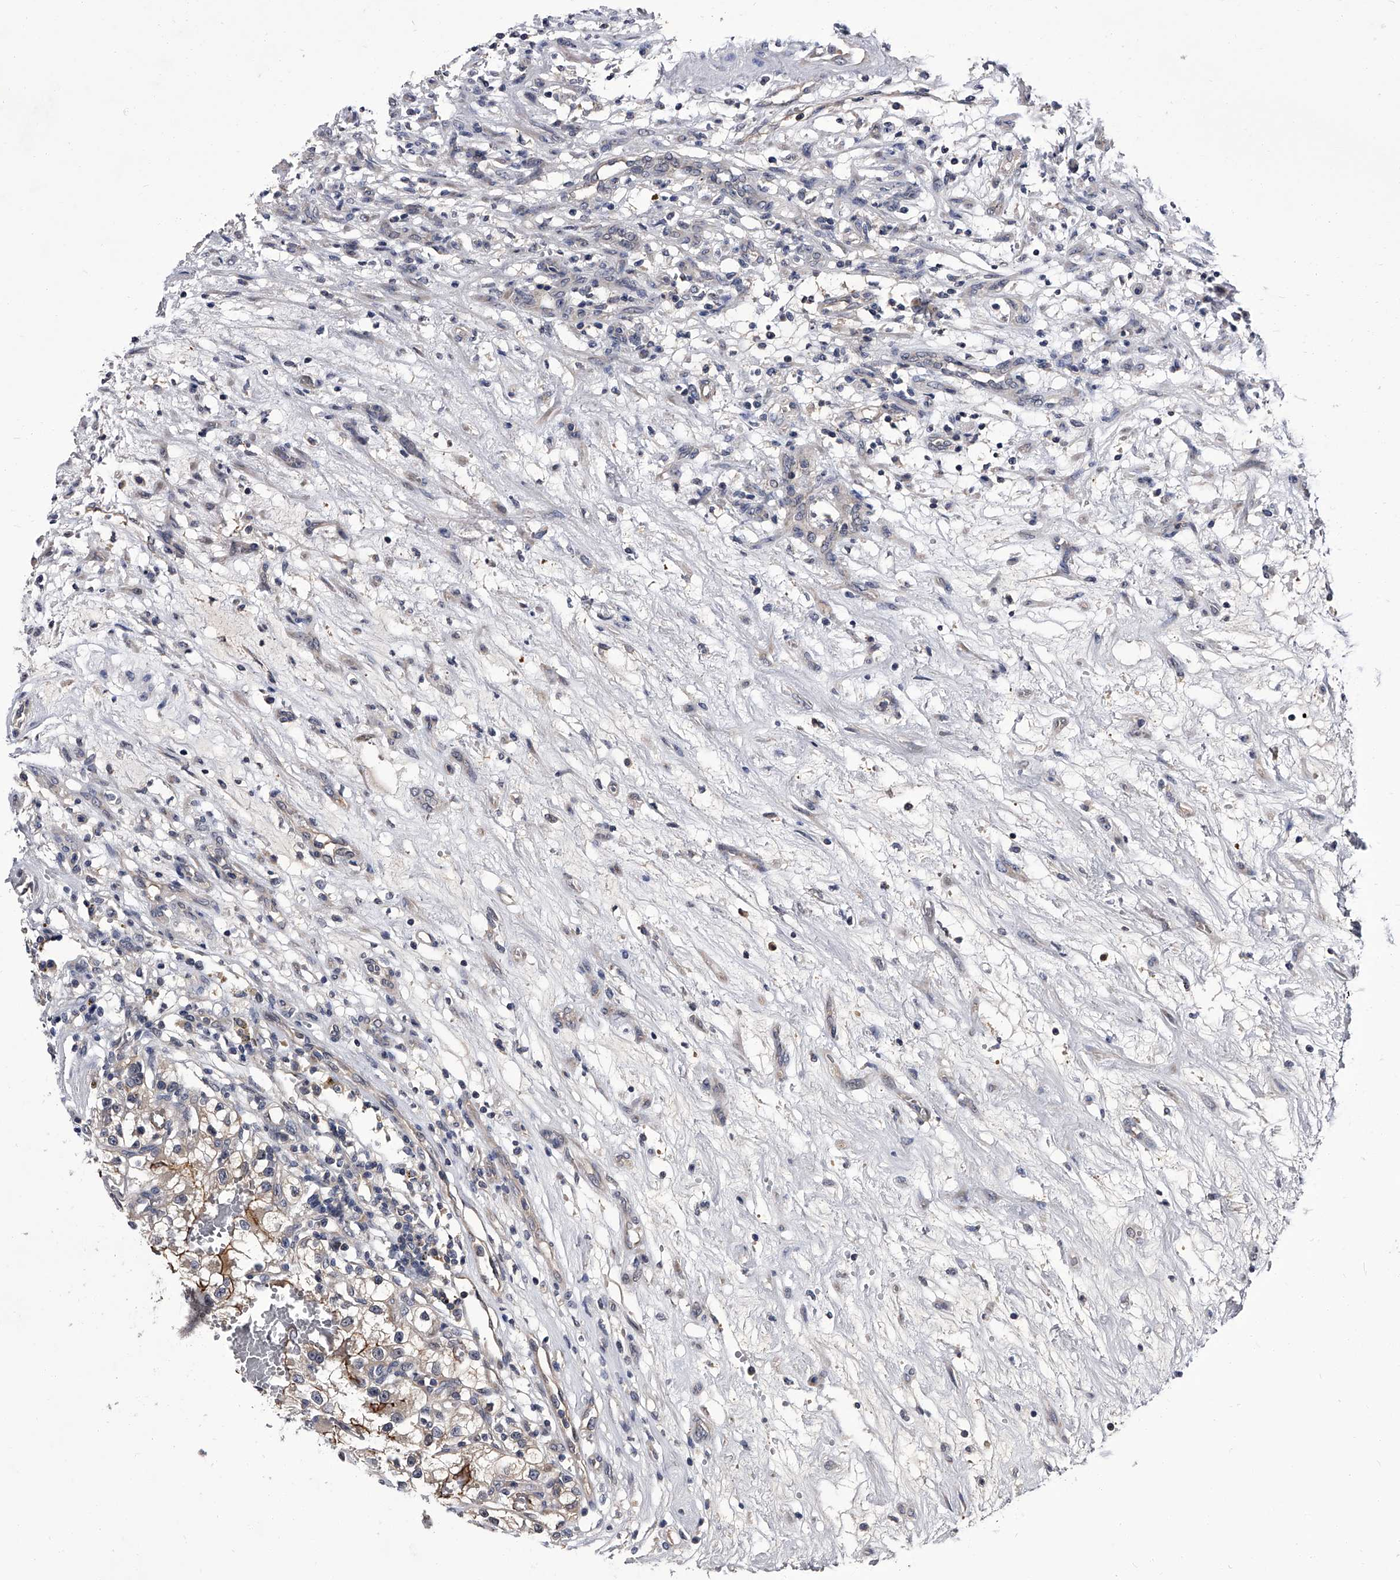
{"staining": {"intensity": "moderate", "quantity": "25%-75%", "location": "cytoplasmic/membranous"}, "tissue": "renal cancer", "cell_type": "Tumor cells", "image_type": "cancer", "snomed": [{"axis": "morphology", "description": "Adenocarcinoma, NOS"}, {"axis": "topography", "description": "Kidney"}], "caption": "Immunohistochemistry (IHC) photomicrograph of neoplastic tissue: renal cancer (adenocarcinoma) stained using immunohistochemistry (IHC) shows medium levels of moderate protein expression localized specifically in the cytoplasmic/membranous of tumor cells, appearing as a cytoplasmic/membranous brown color.", "gene": "SLC18B1", "patient": {"sex": "female", "age": 57}}